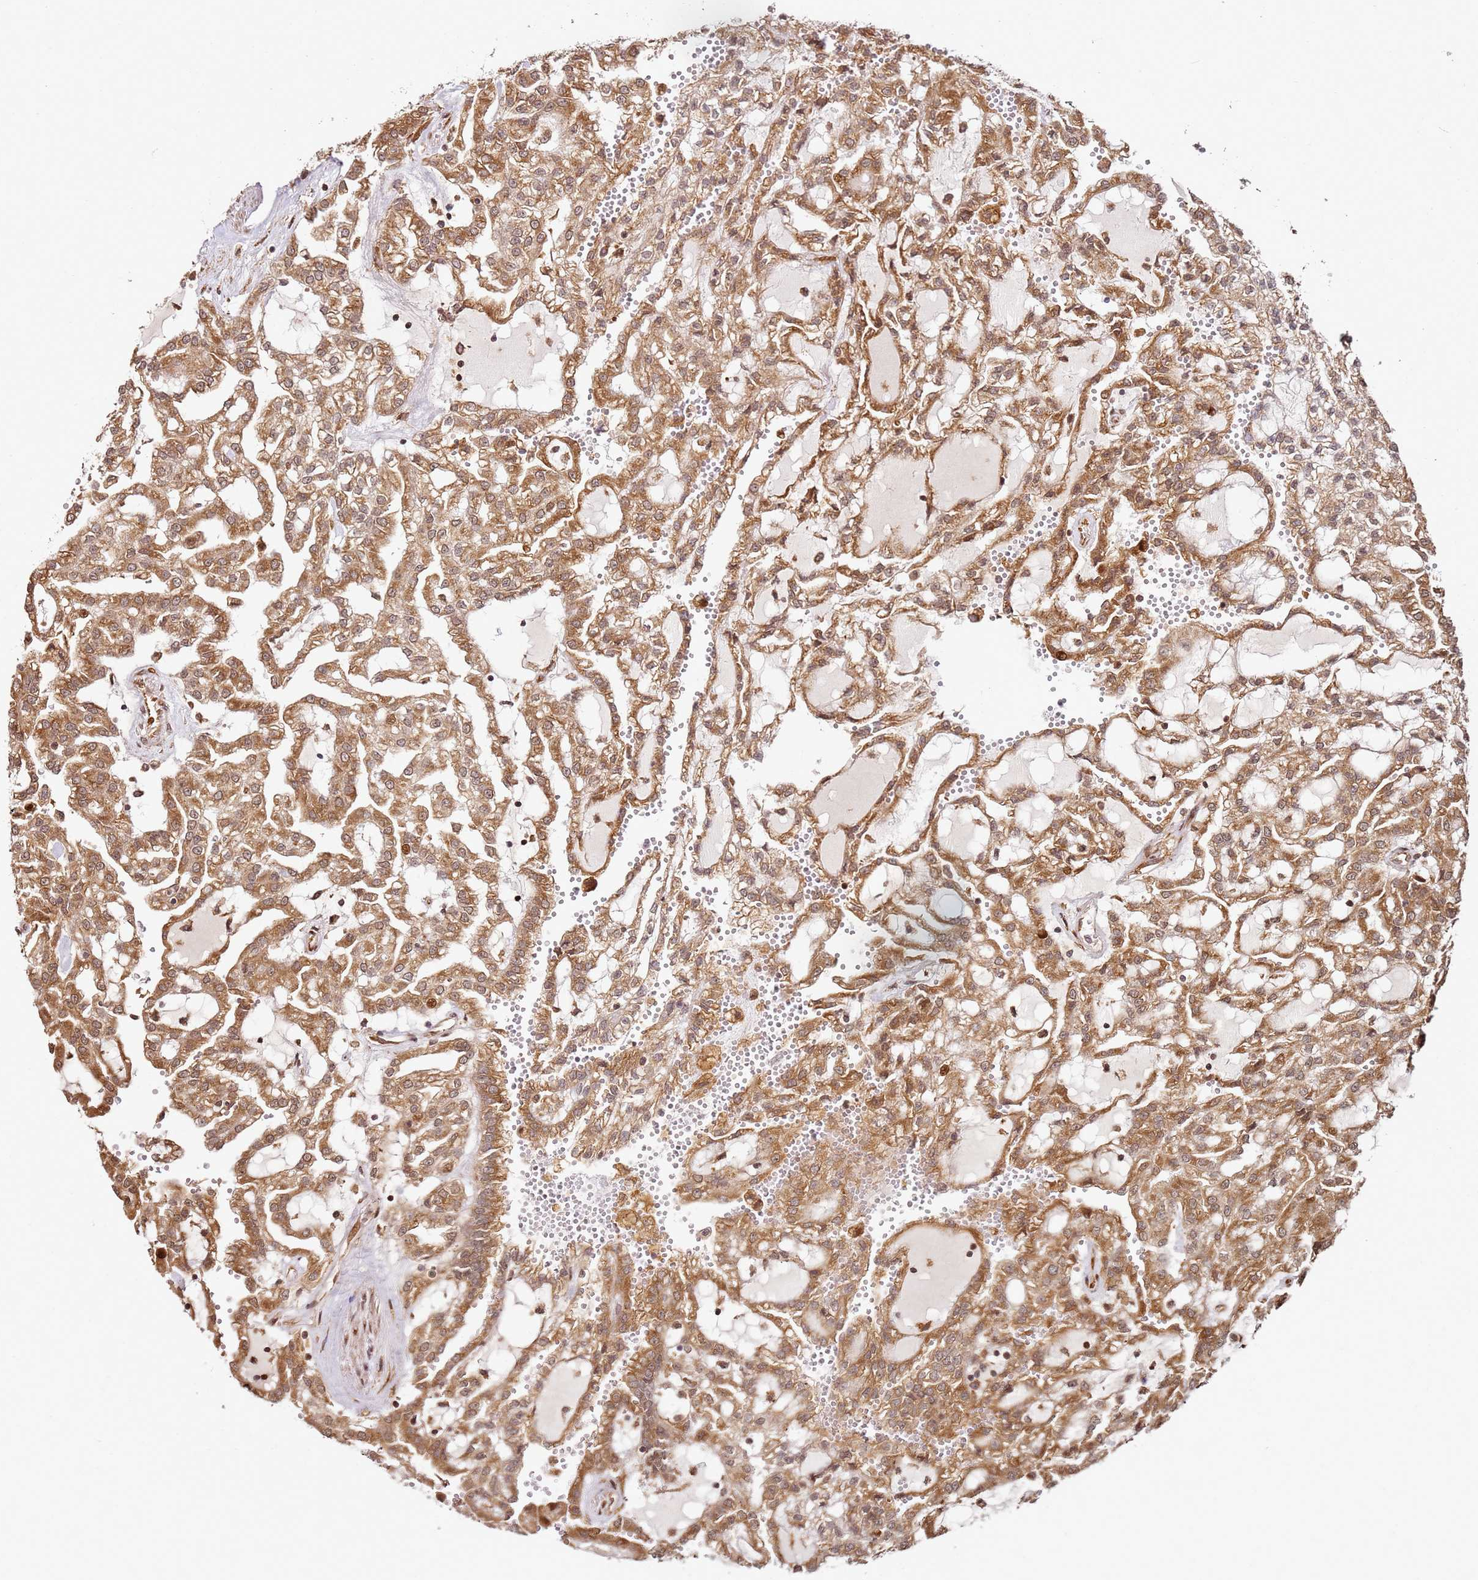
{"staining": {"intensity": "strong", "quantity": ">75%", "location": "cytoplasmic/membranous"}, "tissue": "renal cancer", "cell_type": "Tumor cells", "image_type": "cancer", "snomed": [{"axis": "morphology", "description": "Adenocarcinoma, NOS"}, {"axis": "topography", "description": "Kidney"}], "caption": "Brown immunohistochemical staining in human renal adenocarcinoma displays strong cytoplasmic/membranous positivity in about >75% of tumor cells. Immunohistochemistry (ihc) stains the protein of interest in brown and the nuclei are stained blue.", "gene": "RPS3A", "patient": {"sex": "male", "age": 63}}